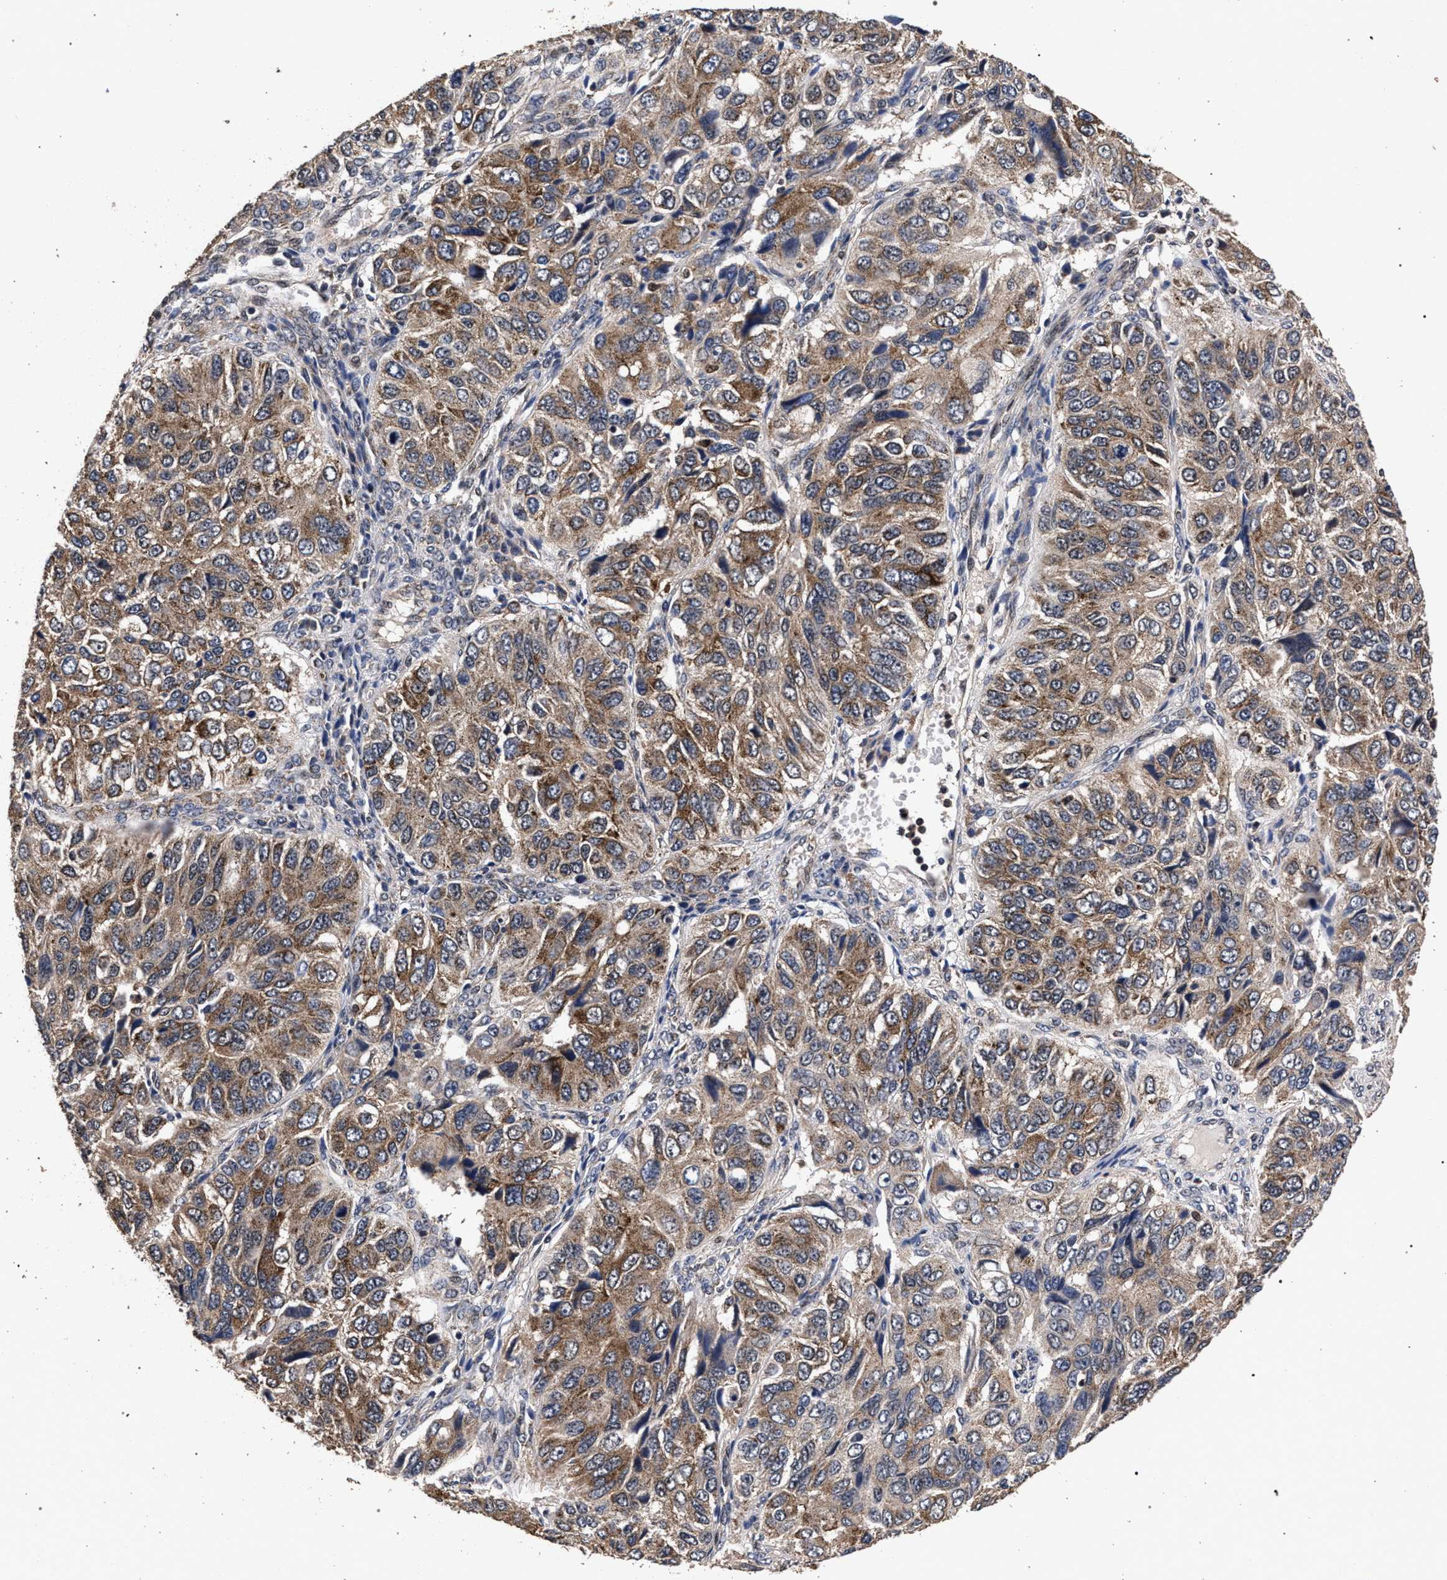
{"staining": {"intensity": "moderate", "quantity": ">75%", "location": "cytoplasmic/membranous"}, "tissue": "ovarian cancer", "cell_type": "Tumor cells", "image_type": "cancer", "snomed": [{"axis": "morphology", "description": "Carcinoma, endometroid"}, {"axis": "topography", "description": "Ovary"}], "caption": "Immunohistochemistry (DAB (3,3'-diaminobenzidine)) staining of human ovarian endometroid carcinoma shows moderate cytoplasmic/membranous protein positivity in approximately >75% of tumor cells.", "gene": "ACOX1", "patient": {"sex": "female", "age": 51}}